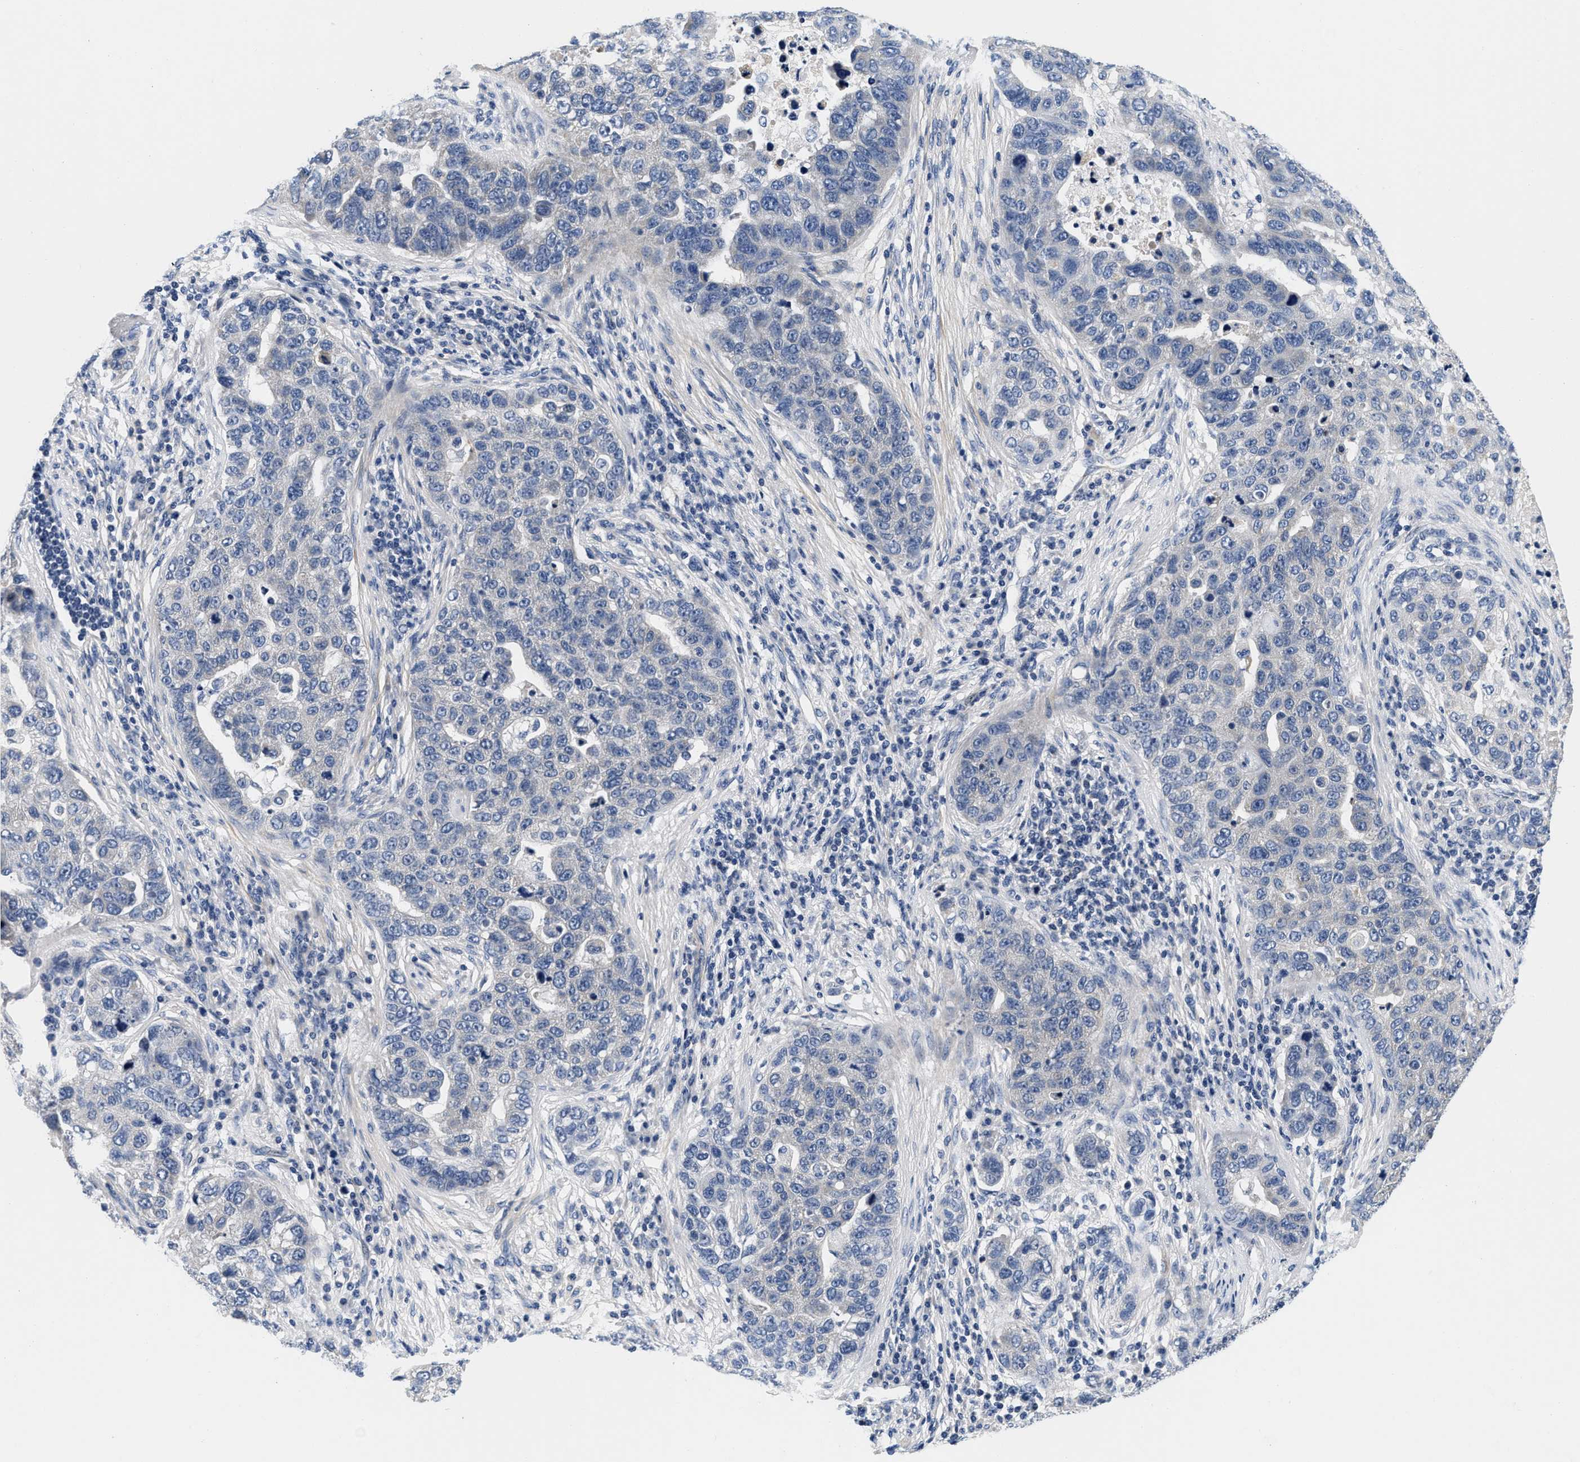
{"staining": {"intensity": "negative", "quantity": "none", "location": "none"}, "tissue": "pancreatic cancer", "cell_type": "Tumor cells", "image_type": "cancer", "snomed": [{"axis": "morphology", "description": "Adenocarcinoma, NOS"}, {"axis": "topography", "description": "Pancreas"}], "caption": "Protein analysis of pancreatic cancer demonstrates no significant positivity in tumor cells. (DAB (3,3'-diaminobenzidine) immunohistochemistry (IHC) with hematoxylin counter stain).", "gene": "PDP1", "patient": {"sex": "female", "age": 61}}